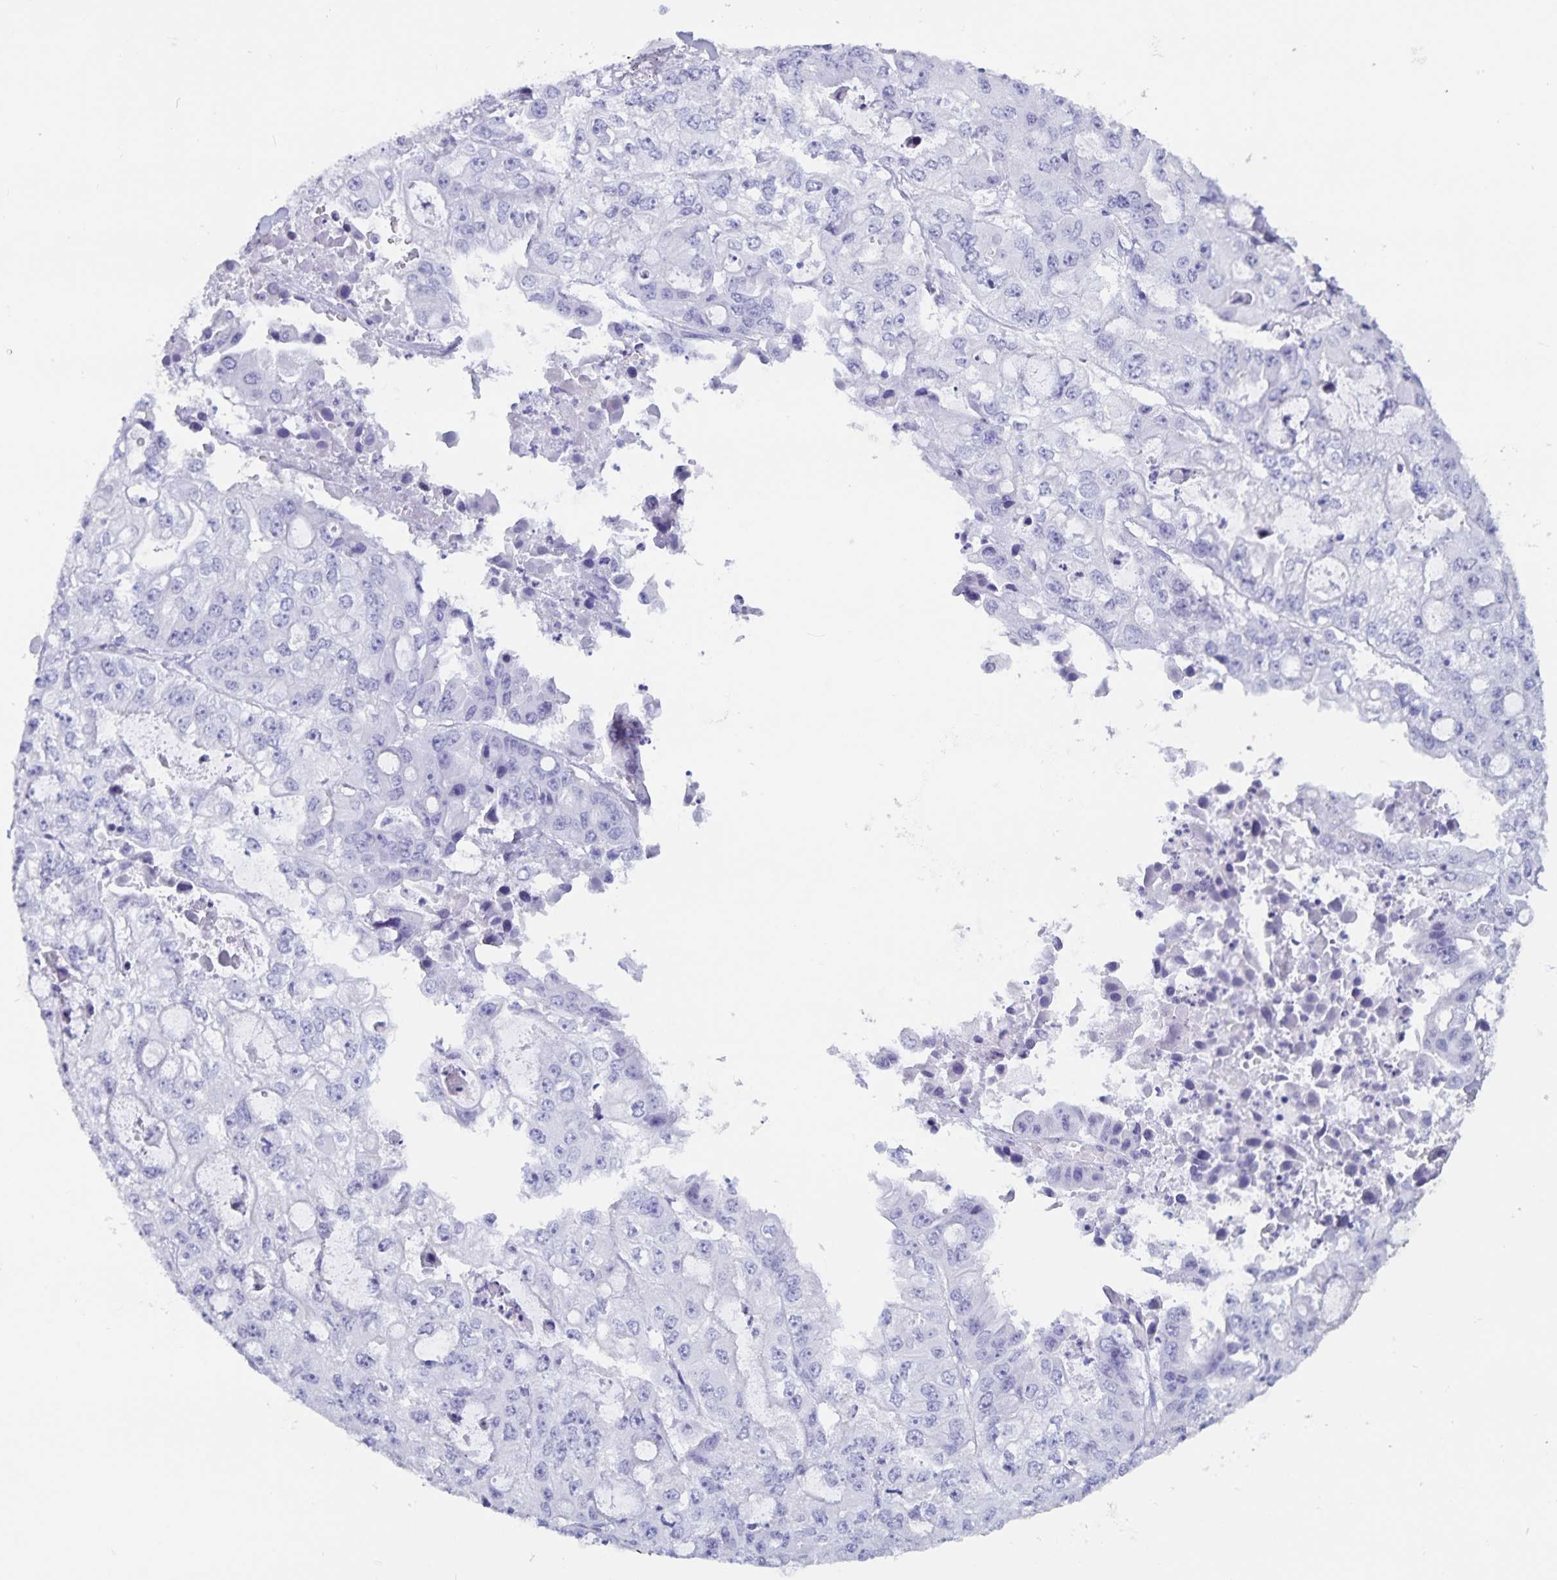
{"staining": {"intensity": "negative", "quantity": "none", "location": "none"}, "tissue": "ovarian cancer", "cell_type": "Tumor cells", "image_type": "cancer", "snomed": [{"axis": "morphology", "description": "Cystadenocarcinoma, serous, NOS"}, {"axis": "topography", "description": "Ovary"}], "caption": "Ovarian serous cystadenocarcinoma was stained to show a protein in brown. There is no significant staining in tumor cells.", "gene": "GPR137", "patient": {"sex": "female", "age": 56}}